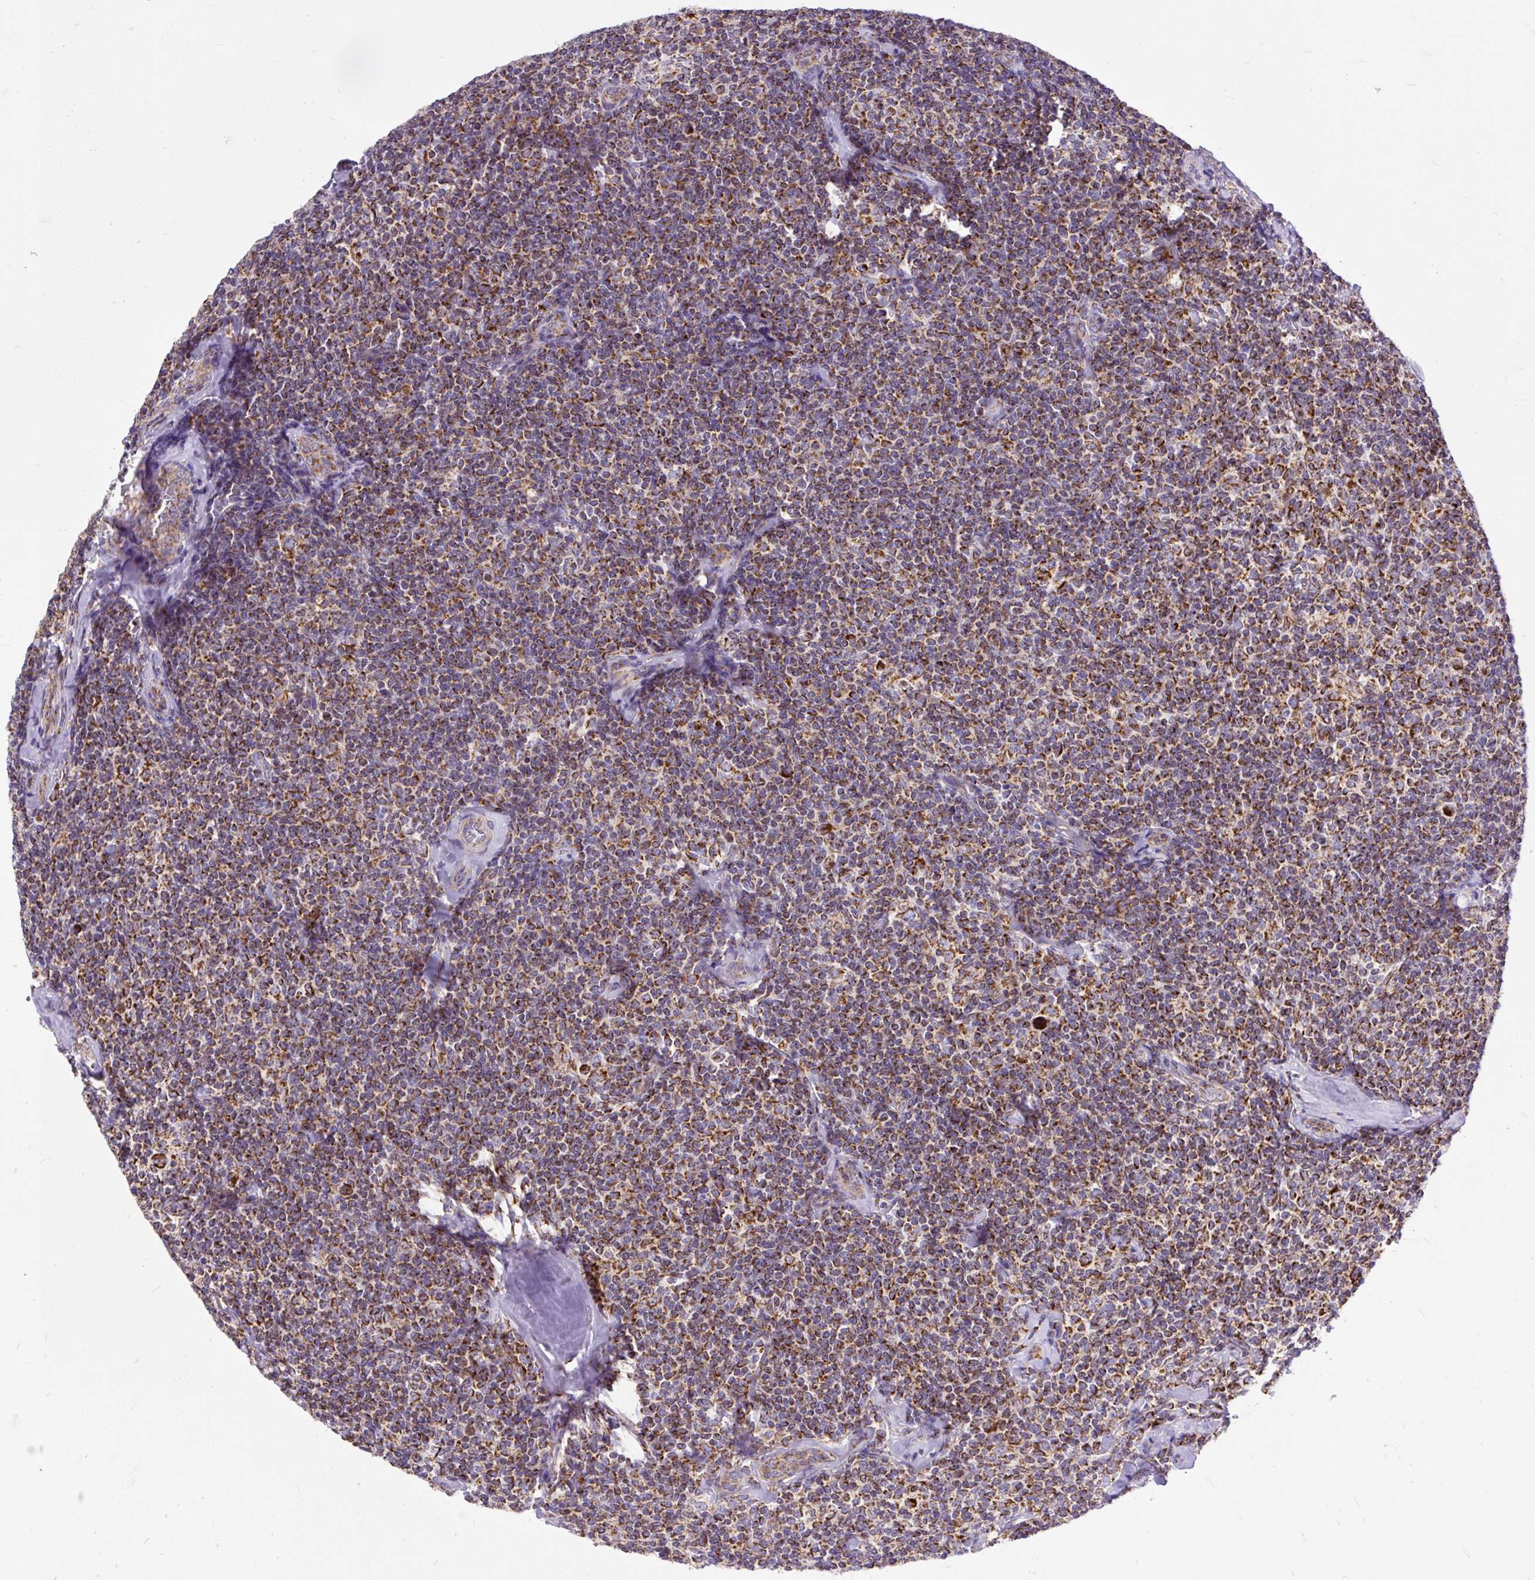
{"staining": {"intensity": "moderate", "quantity": ">75%", "location": "cytoplasmic/membranous"}, "tissue": "lymphoma", "cell_type": "Tumor cells", "image_type": "cancer", "snomed": [{"axis": "morphology", "description": "Malignant lymphoma, non-Hodgkin's type, Low grade"}, {"axis": "topography", "description": "Lymph node"}], "caption": "About >75% of tumor cells in lymphoma display moderate cytoplasmic/membranous protein positivity as visualized by brown immunohistochemical staining.", "gene": "TOMM40", "patient": {"sex": "female", "age": 56}}